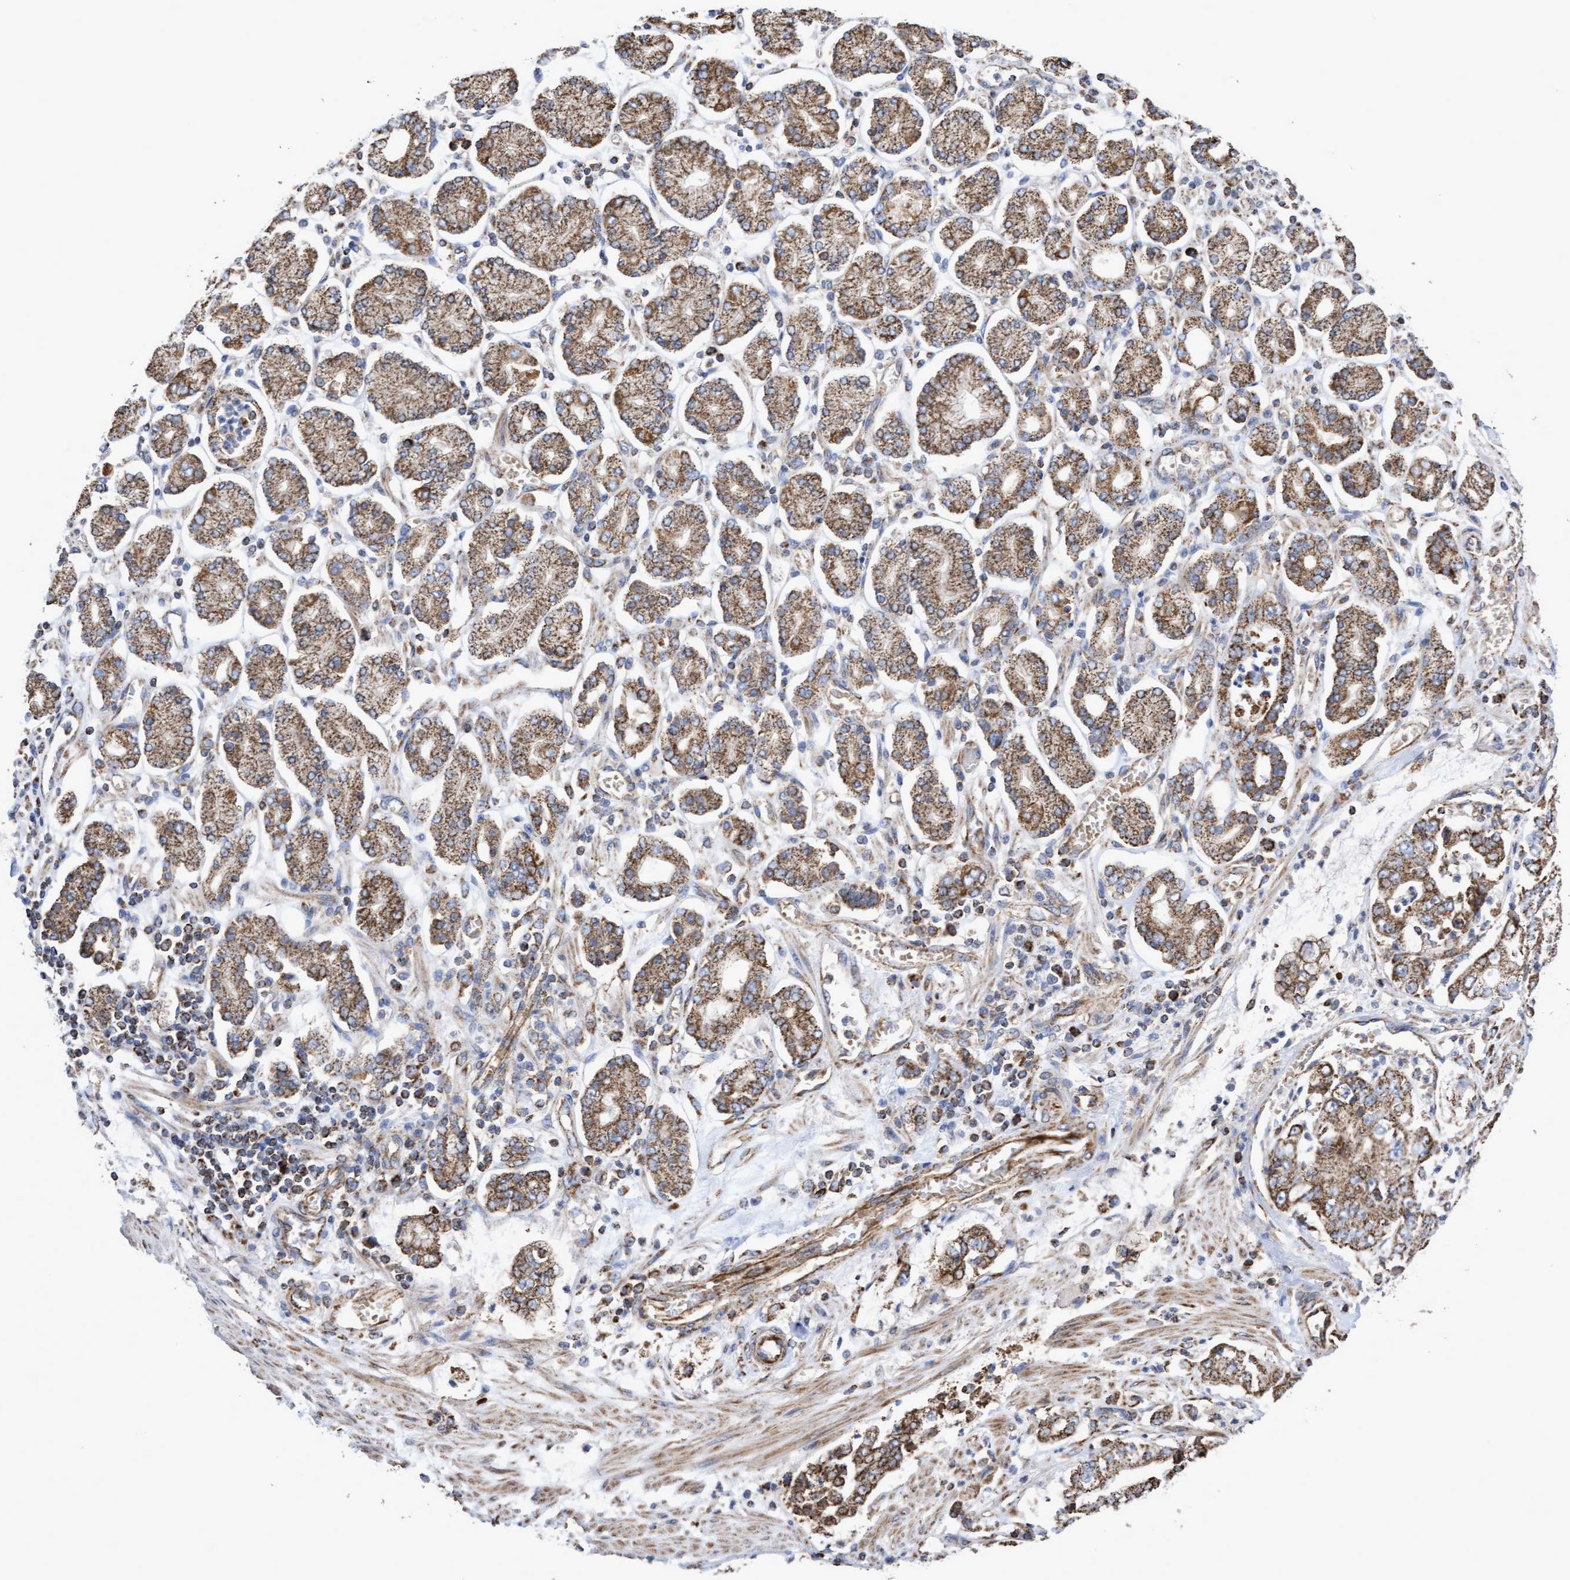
{"staining": {"intensity": "moderate", "quantity": ">75%", "location": "cytoplasmic/membranous"}, "tissue": "stomach cancer", "cell_type": "Tumor cells", "image_type": "cancer", "snomed": [{"axis": "morphology", "description": "Adenocarcinoma, NOS"}, {"axis": "topography", "description": "Stomach"}], "caption": "This photomicrograph displays stomach adenocarcinoma stained with IHC to label a protein in brown. The cytoplasmic/membranous of tumor cells show moderate positivity for the protein. Nuclei are counter-stained blue.", "gene": "COBL", "patient": {"sex": "male", "age": 76}}